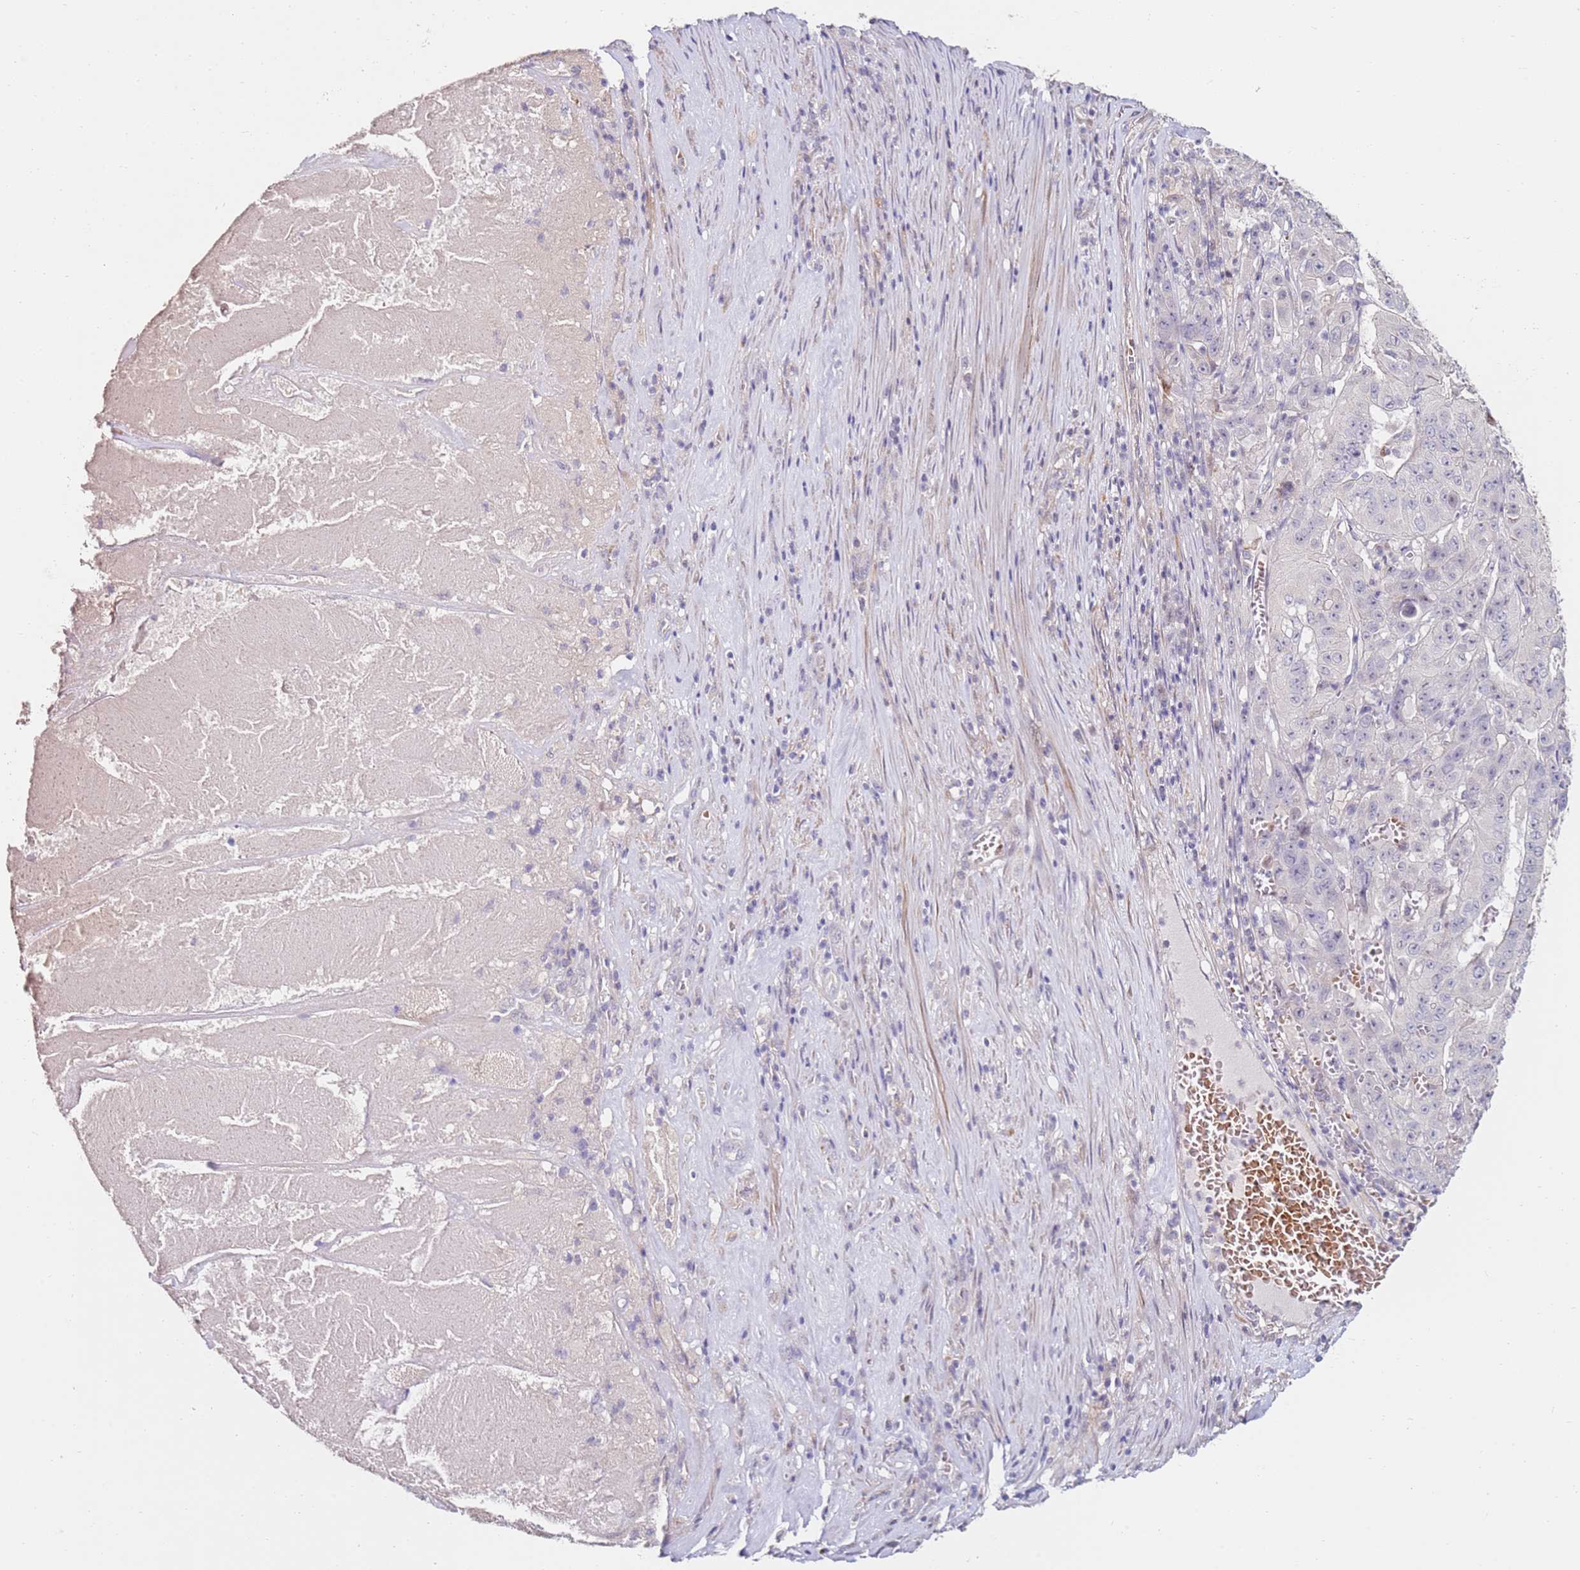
{"staining": {"intensity": "negative", "quantity": "none", "location": "none"}, "tissue": "pancreatic cancer", "cell_type": "Tumor cells", "image_type": "cancer", "snomed": [{"axis": "morphology", "description": "Adenocarcinoma, NOS"}, {"axis": "topography", "description": "Pancreas"}], "caption": "Tumor cells are negative for brown protein staining in adenocarcinoma (pancreatic).", "gene": "RARS2", "patient": {"sex": "male", "age": 63}}